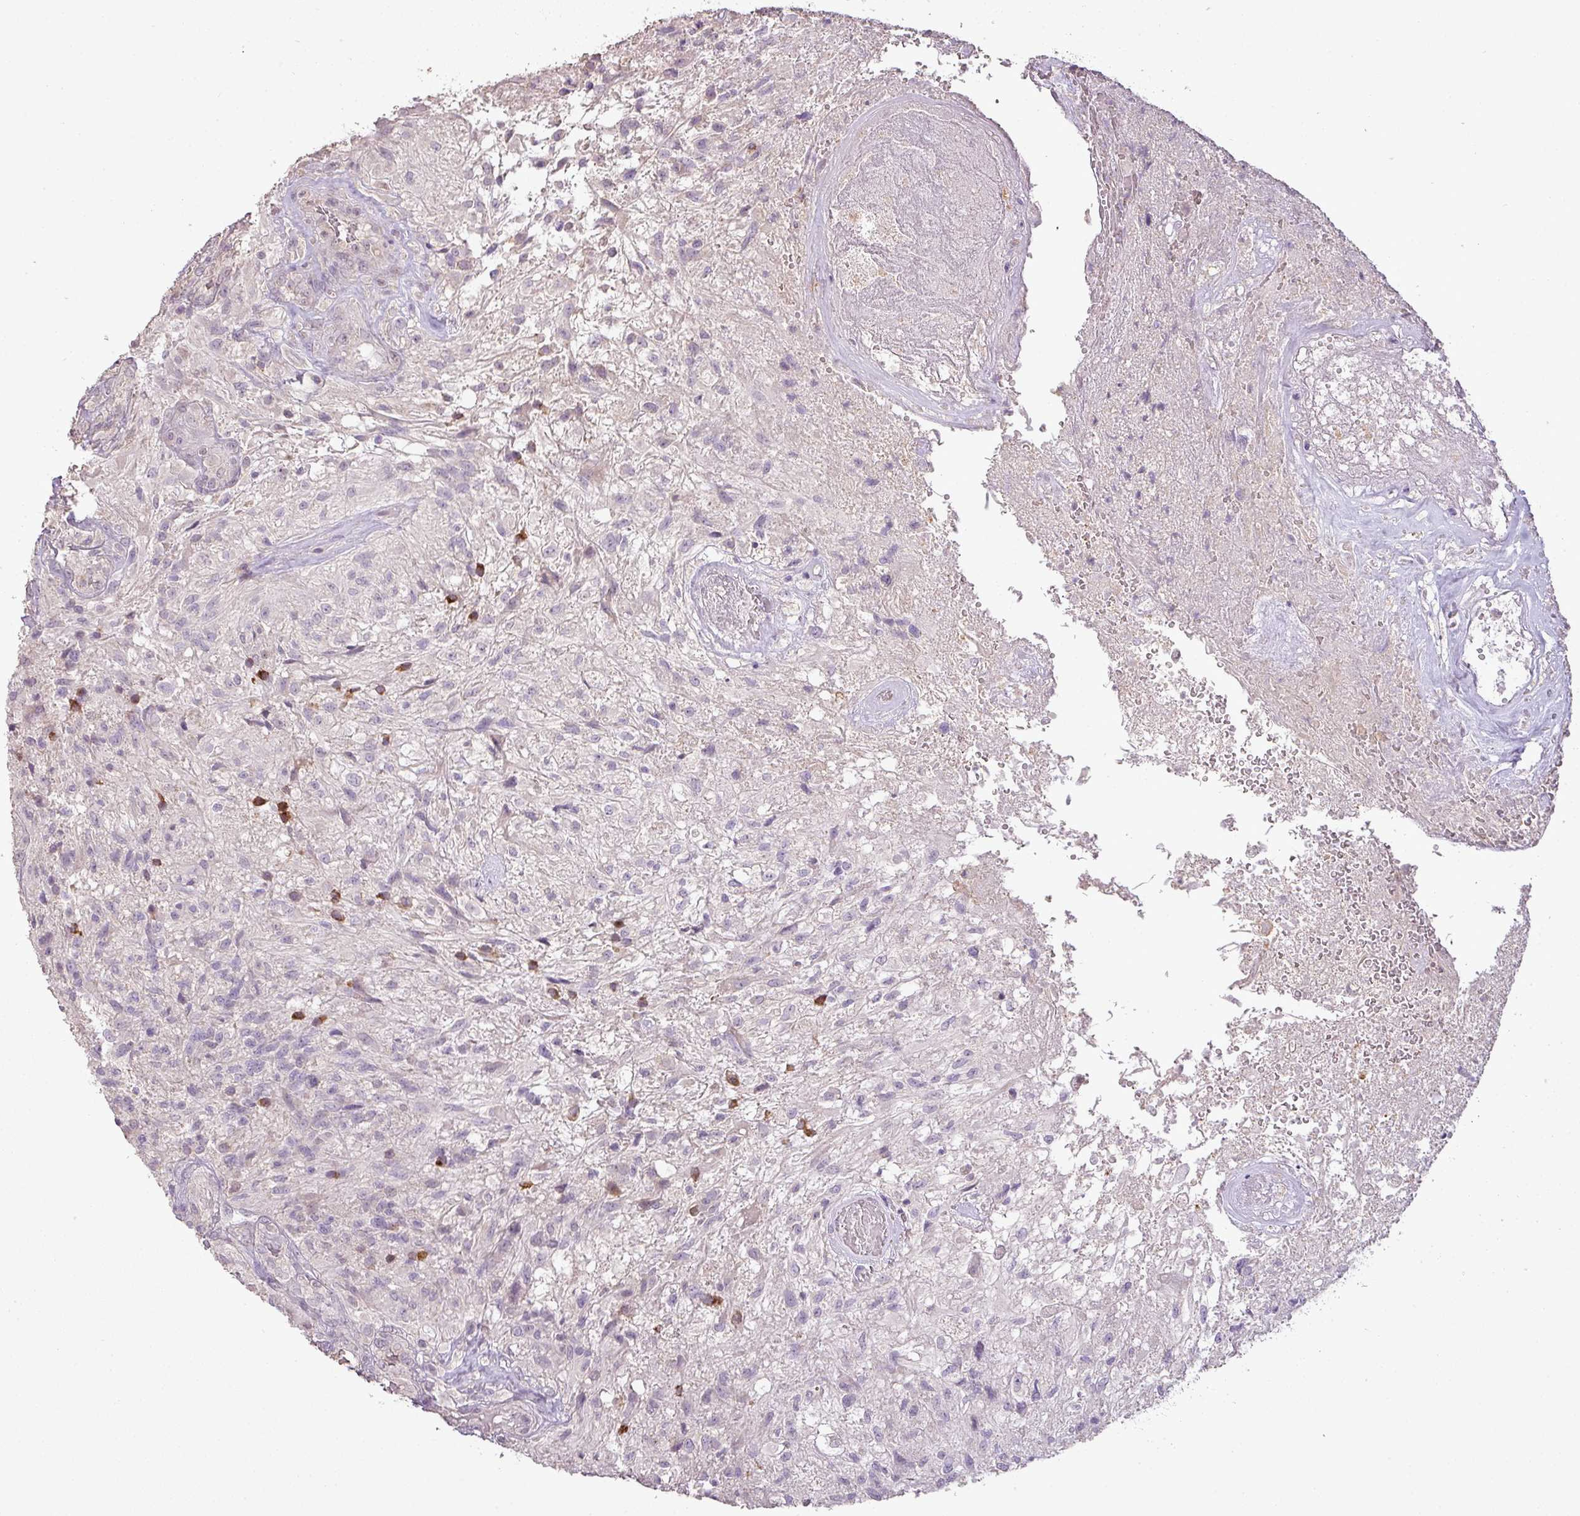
{"staining": {"intensity": "negative", "quantity": "none", "location": "none"}, "tissue": "glioma", "cell_type": "Tumor cells", "image_type": "cancer", "snomed": [{"axis": "morphology", "description": "Glioma, malignant, High grade"}, {"axis": "topography", "description": "Brain"}], "caption": "This is an immunohistochemistry (IHC) image of human high-grade glioma (malignant). There is no expression in tumor cells.", "gene": "LY9", "patient": {"sex": "male", "age": 56}}